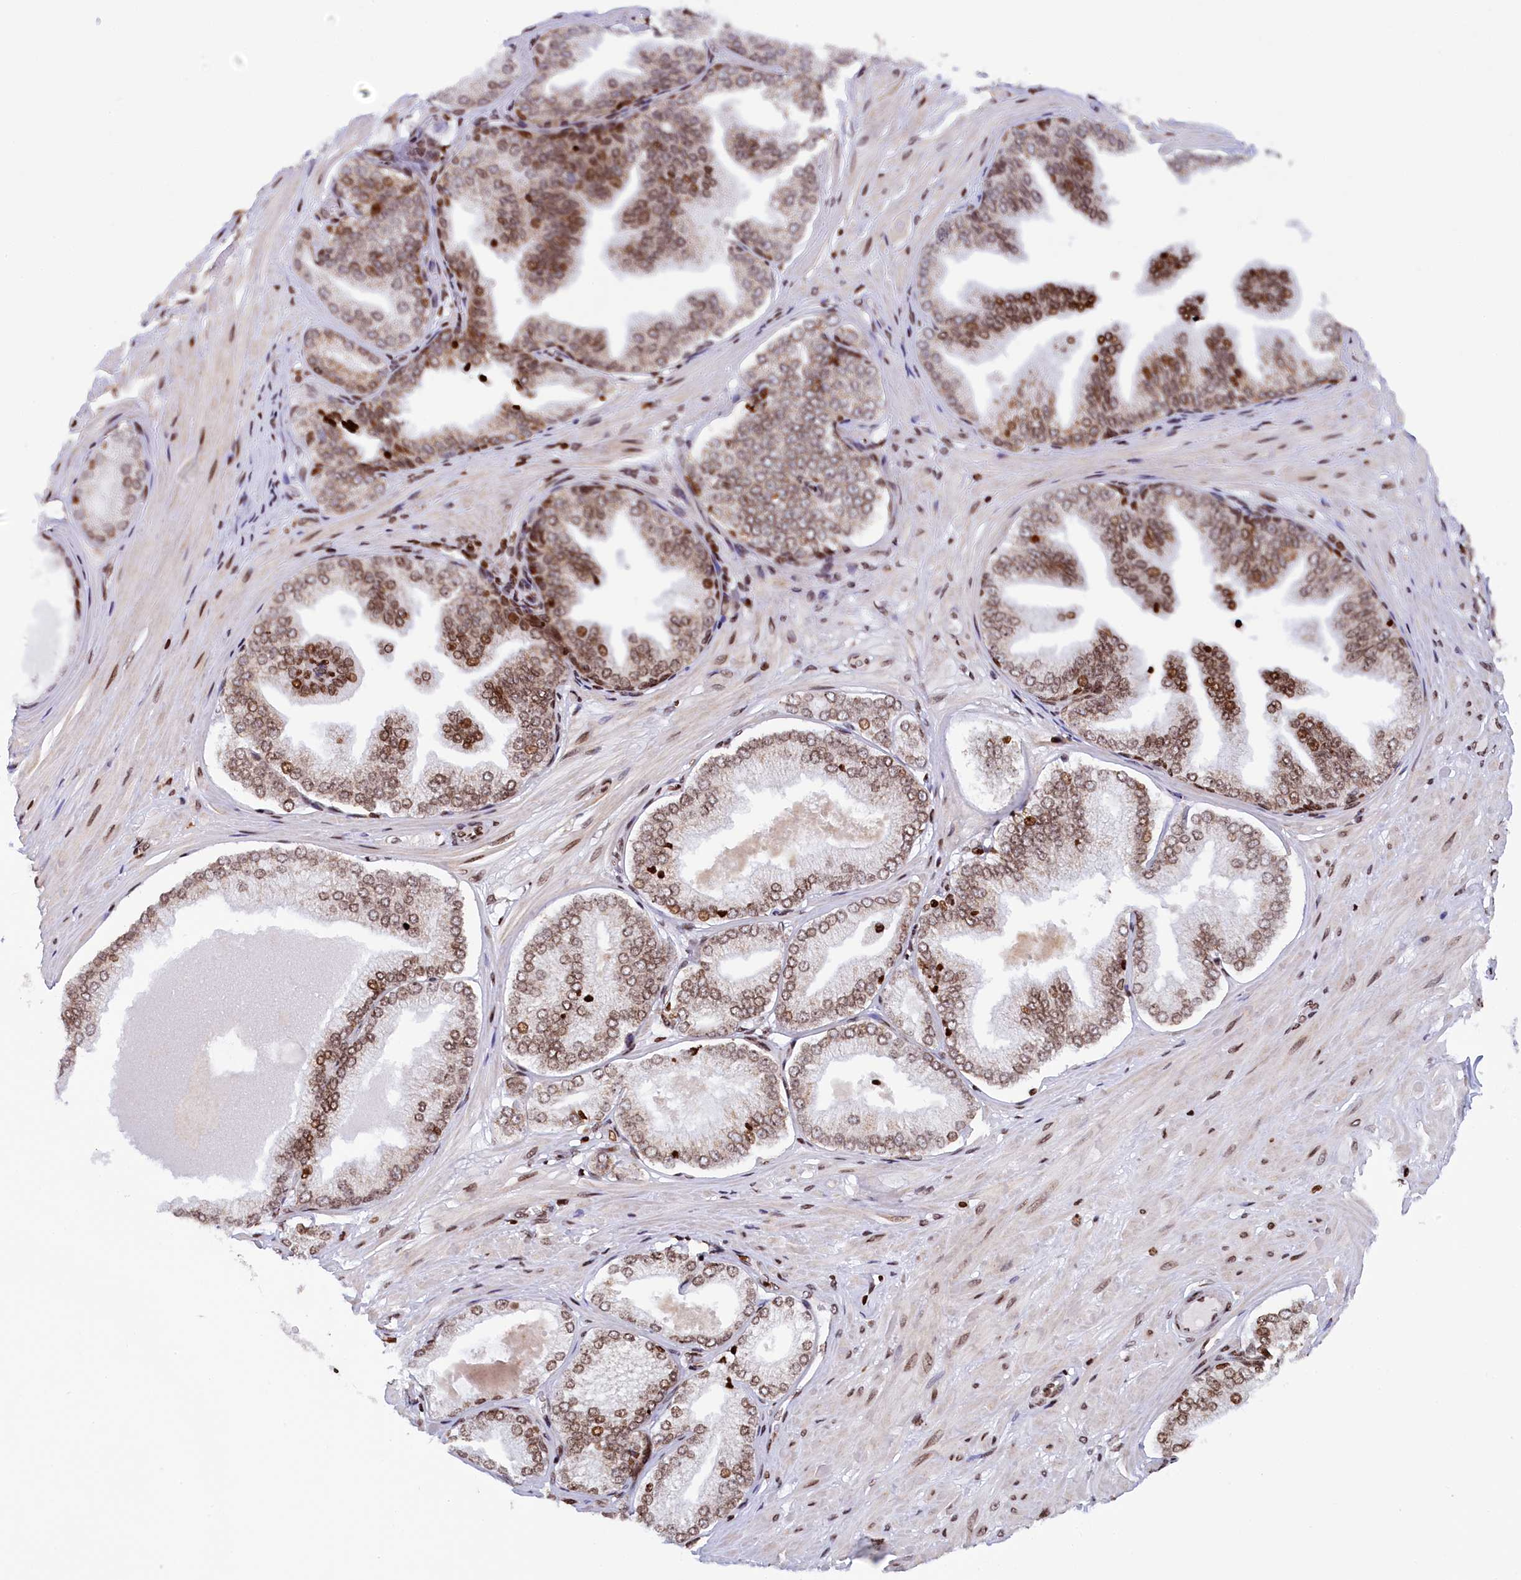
{"staining": {"intensity": "strong", "quantity": ">75%", "location": "nuclear"}, "tissue": "soft tissue", "cell_type": "Chondrocytes", "image_type": "normal", "snomed": [{"axis": "morphology", "description": "Normal tissue, NOS"}, {"axis": "morphology", "description": "Adenocarcinoma, Low grade"}, {"axis": "topography", "description": "Prostate"}, {"axis": "topography", "description": "Peripheral nerve tissue"}], "caption": "Normal soft tissue shows strong nuclear expression in about >75% of chondrocytes The staining was performed using DAB to visualize the protein expression in brown, while the nuclei were stained in blue with hematoxylin (Magnification: 20x)..", "gene": "TIMM29", "patient": {"sex": "male", "age": 63}}